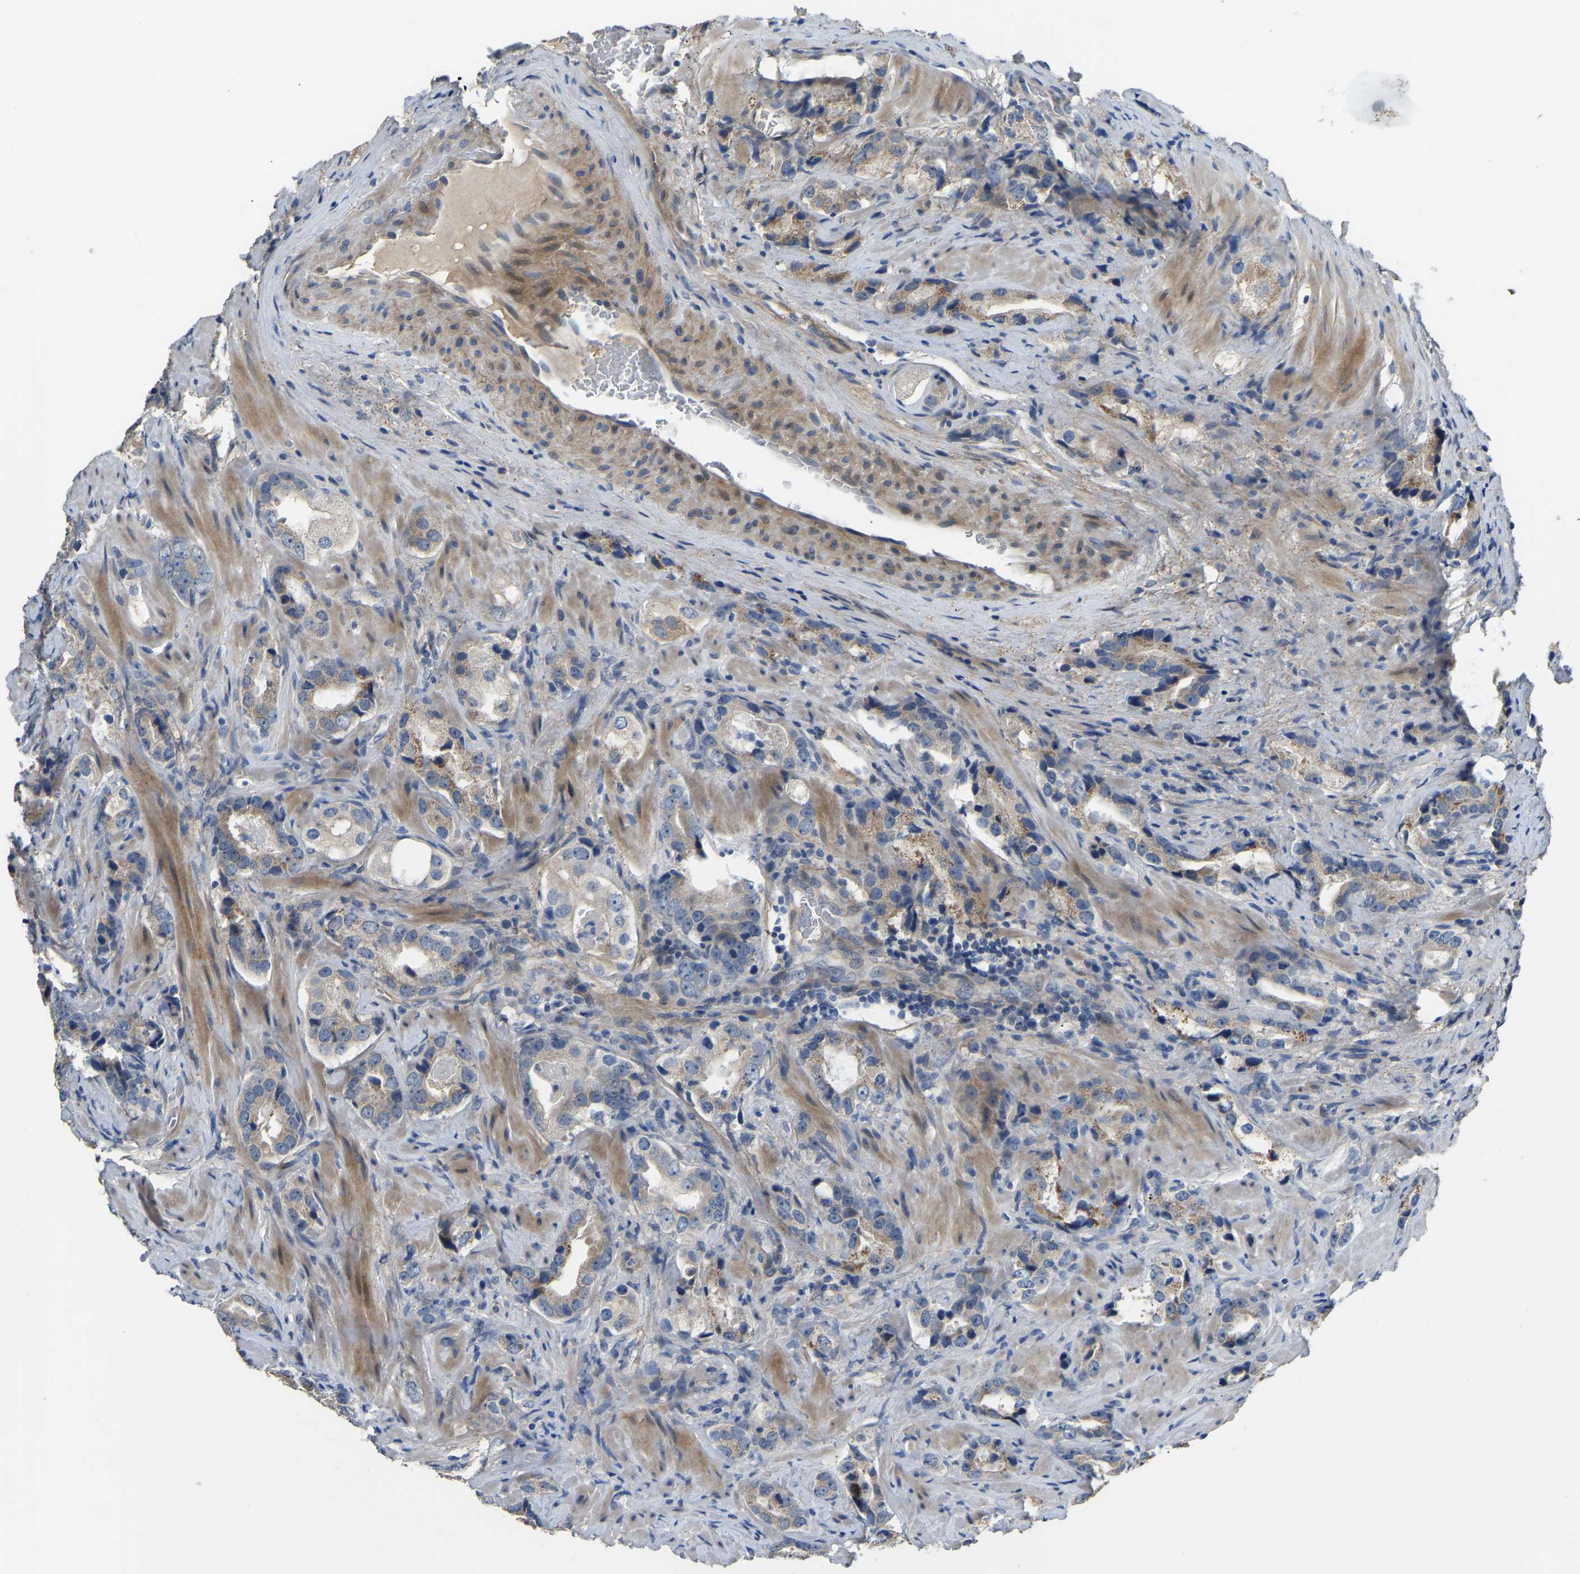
{"staining": {"intensity": "weak", "quantity": ">75%", "location": "cytoplasmic/membranous"}, "tissue": "prostate cancer", "cell_type": "Tumor cells", "image_type": "cancer", "snomed": [{"axis": "morphology", "description": "Adenocarcinoma, High grade"}, {"axis": "topography", "description": "Prostate"}], "caption": "Tumor cells exhibit weak cytoplasmic/membranous expression in about >75% of cells in prostate cancer (adenocarcinoma (high-grade)).", "gene": "HIGD2B", "patient": {"sex": "male", "age": 63}}